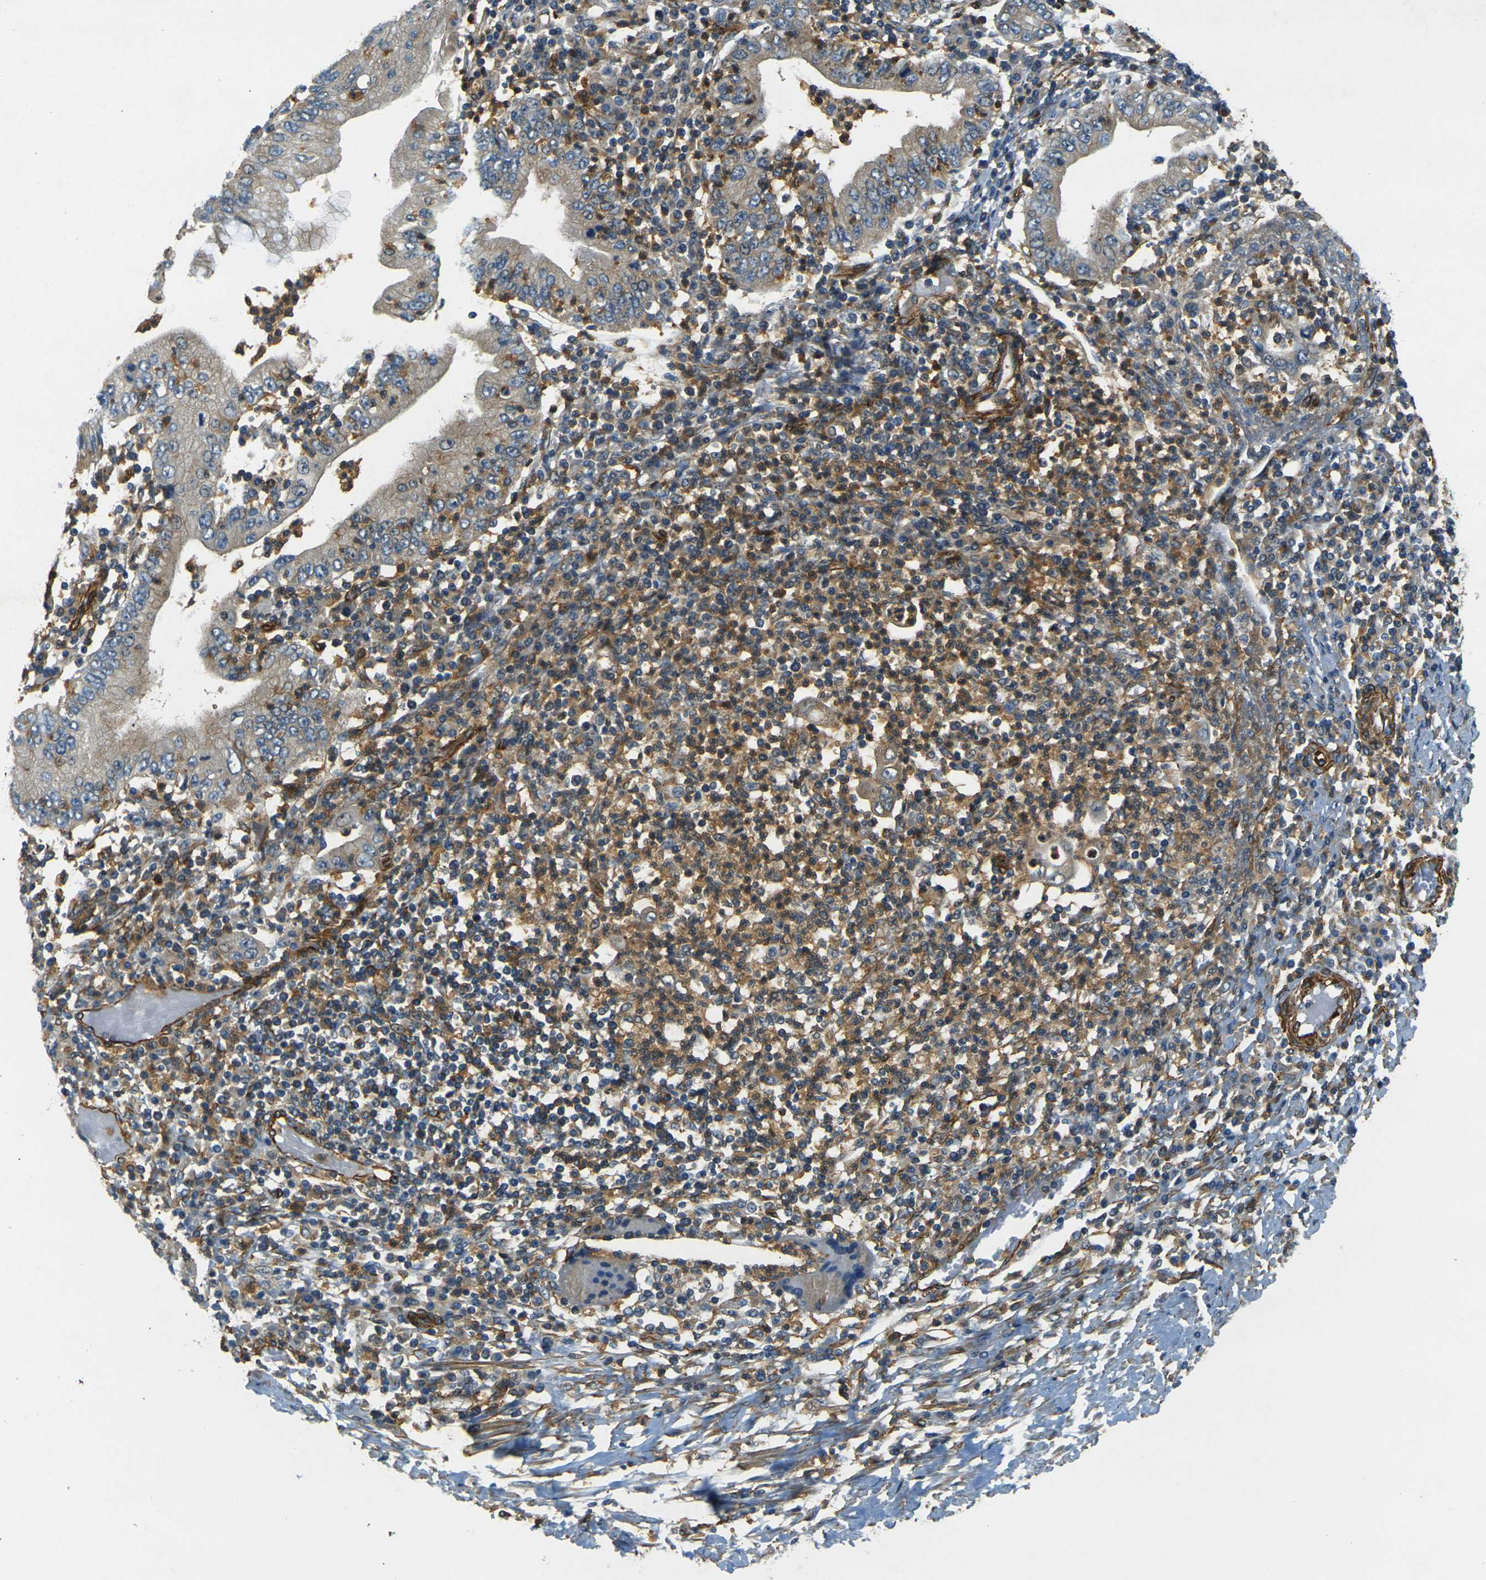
{"staining": {"intensity": "negative", "quantity": "none", "location": "none"}, "tissue": "stomach cancer", "cell_type": "Tumor cells", "image_type": "cancer", "snomed": [{"axis": "morphology", "description": "Normal tissue, NOS"}, {"axis": "morphology", "description": "Adenocarcinoma, NOS"}, {"axis": "topography", "description": "Esophagus"}, {"axis": "topography", "description": "Stomach, upper"}, {"axis": "topography", "description": "Peripheral nerve tissue"}], "caption": "Immunohistochemical staining of human adenocarcinoma (stomach) demonstrates no significant expression in tumor cells.", "gene": "EPHA7", "patient": {"sex": "male", "age": 62}}